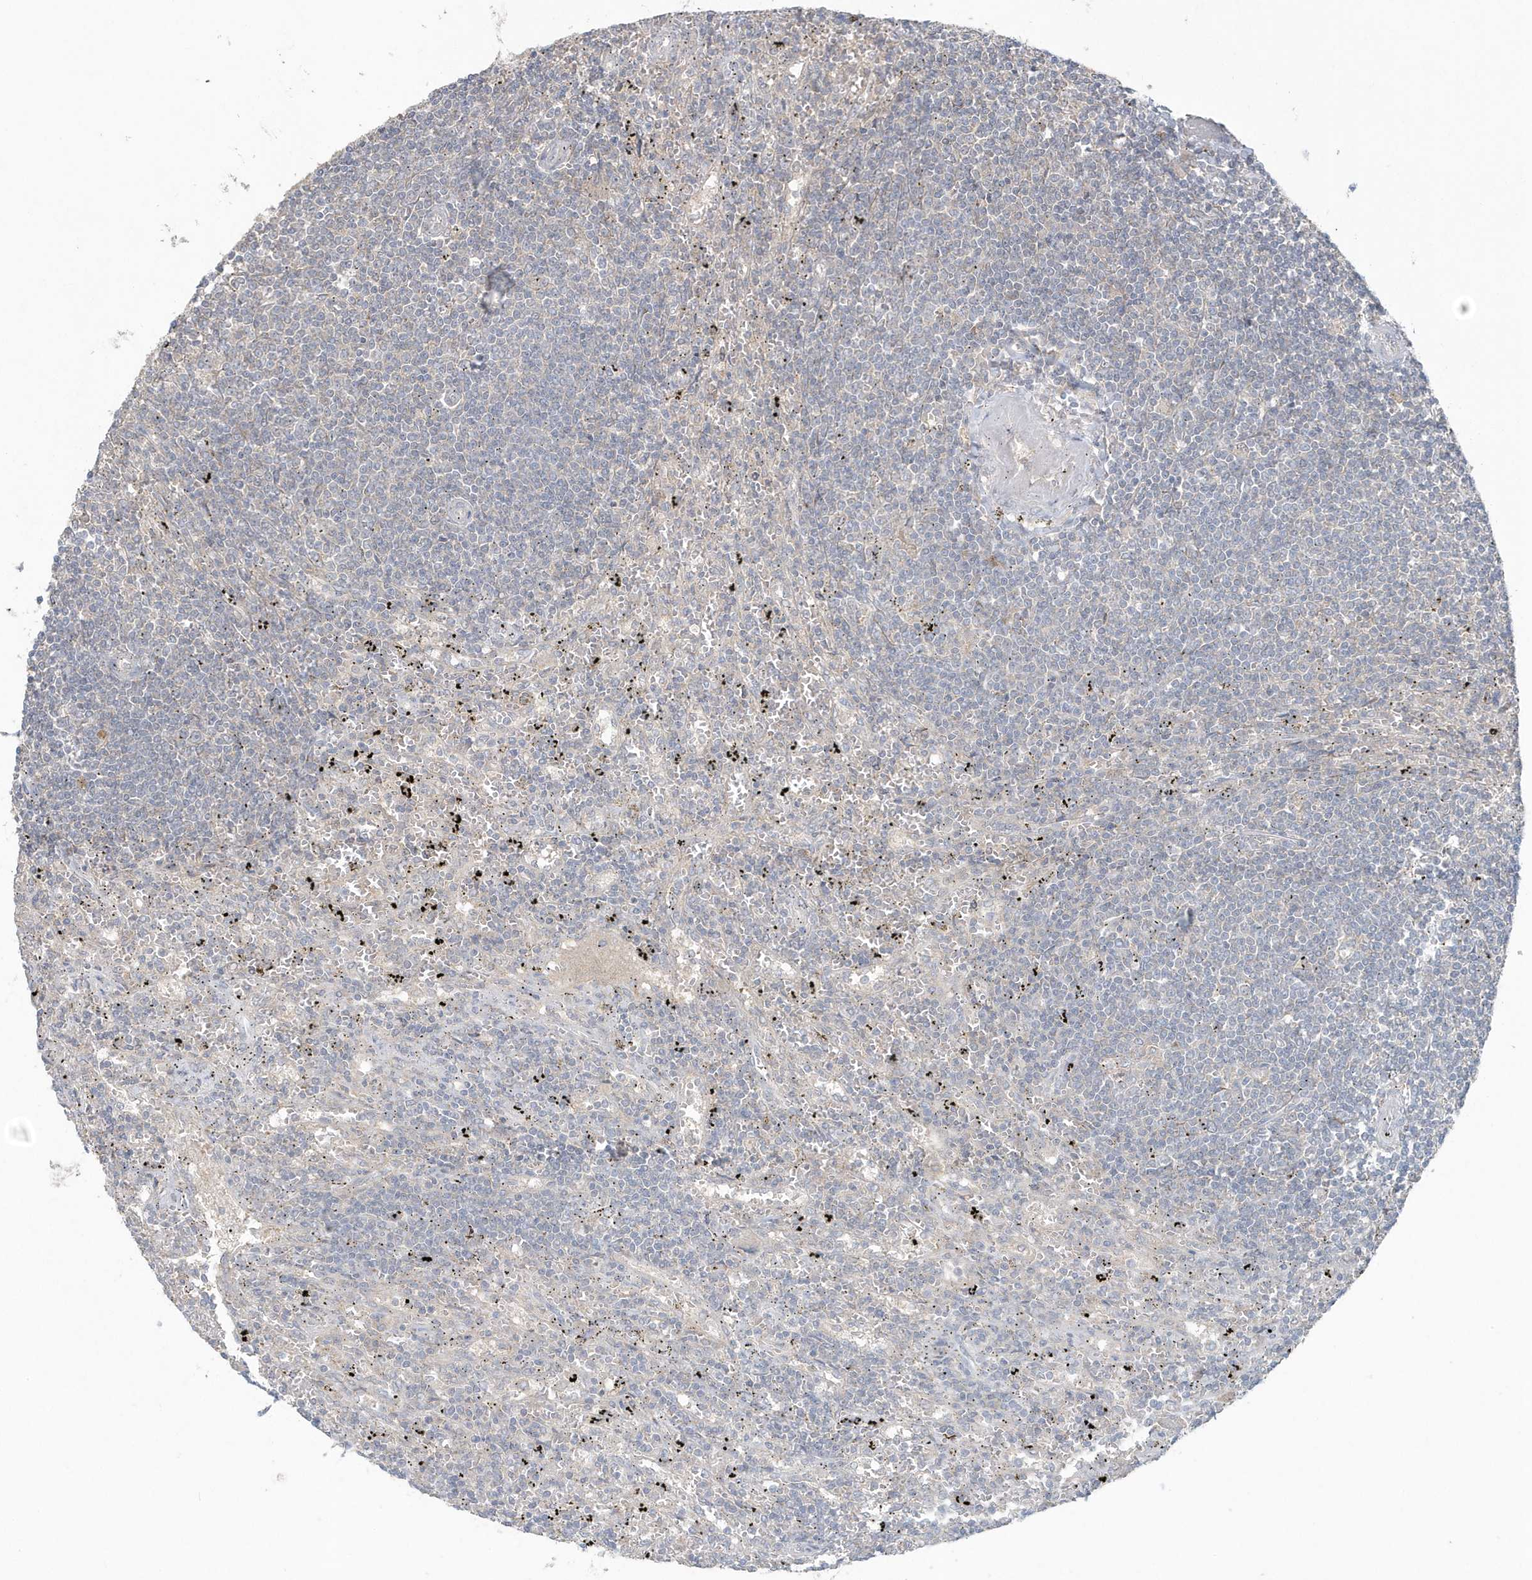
{"staining": {"intensity": "negative", "quantity": "none", "location": "none"}, "tissue": "lymphoma", "cell_type": "Tumor cells", "image_type": "cancer", "snomed": [{"axis": "morphology", "description": "Malignant lymphoma, non-Hodgkin's type, Low grade"}, {"axis": "topography", "description": "Spleen"}], "caption": "Tumor cells show no significant protein staining in low-grade malignant lymphoma, non-Hodgkin's type.", "gene": "C1RL", "patient": {"sex": "male", "age": 76}}